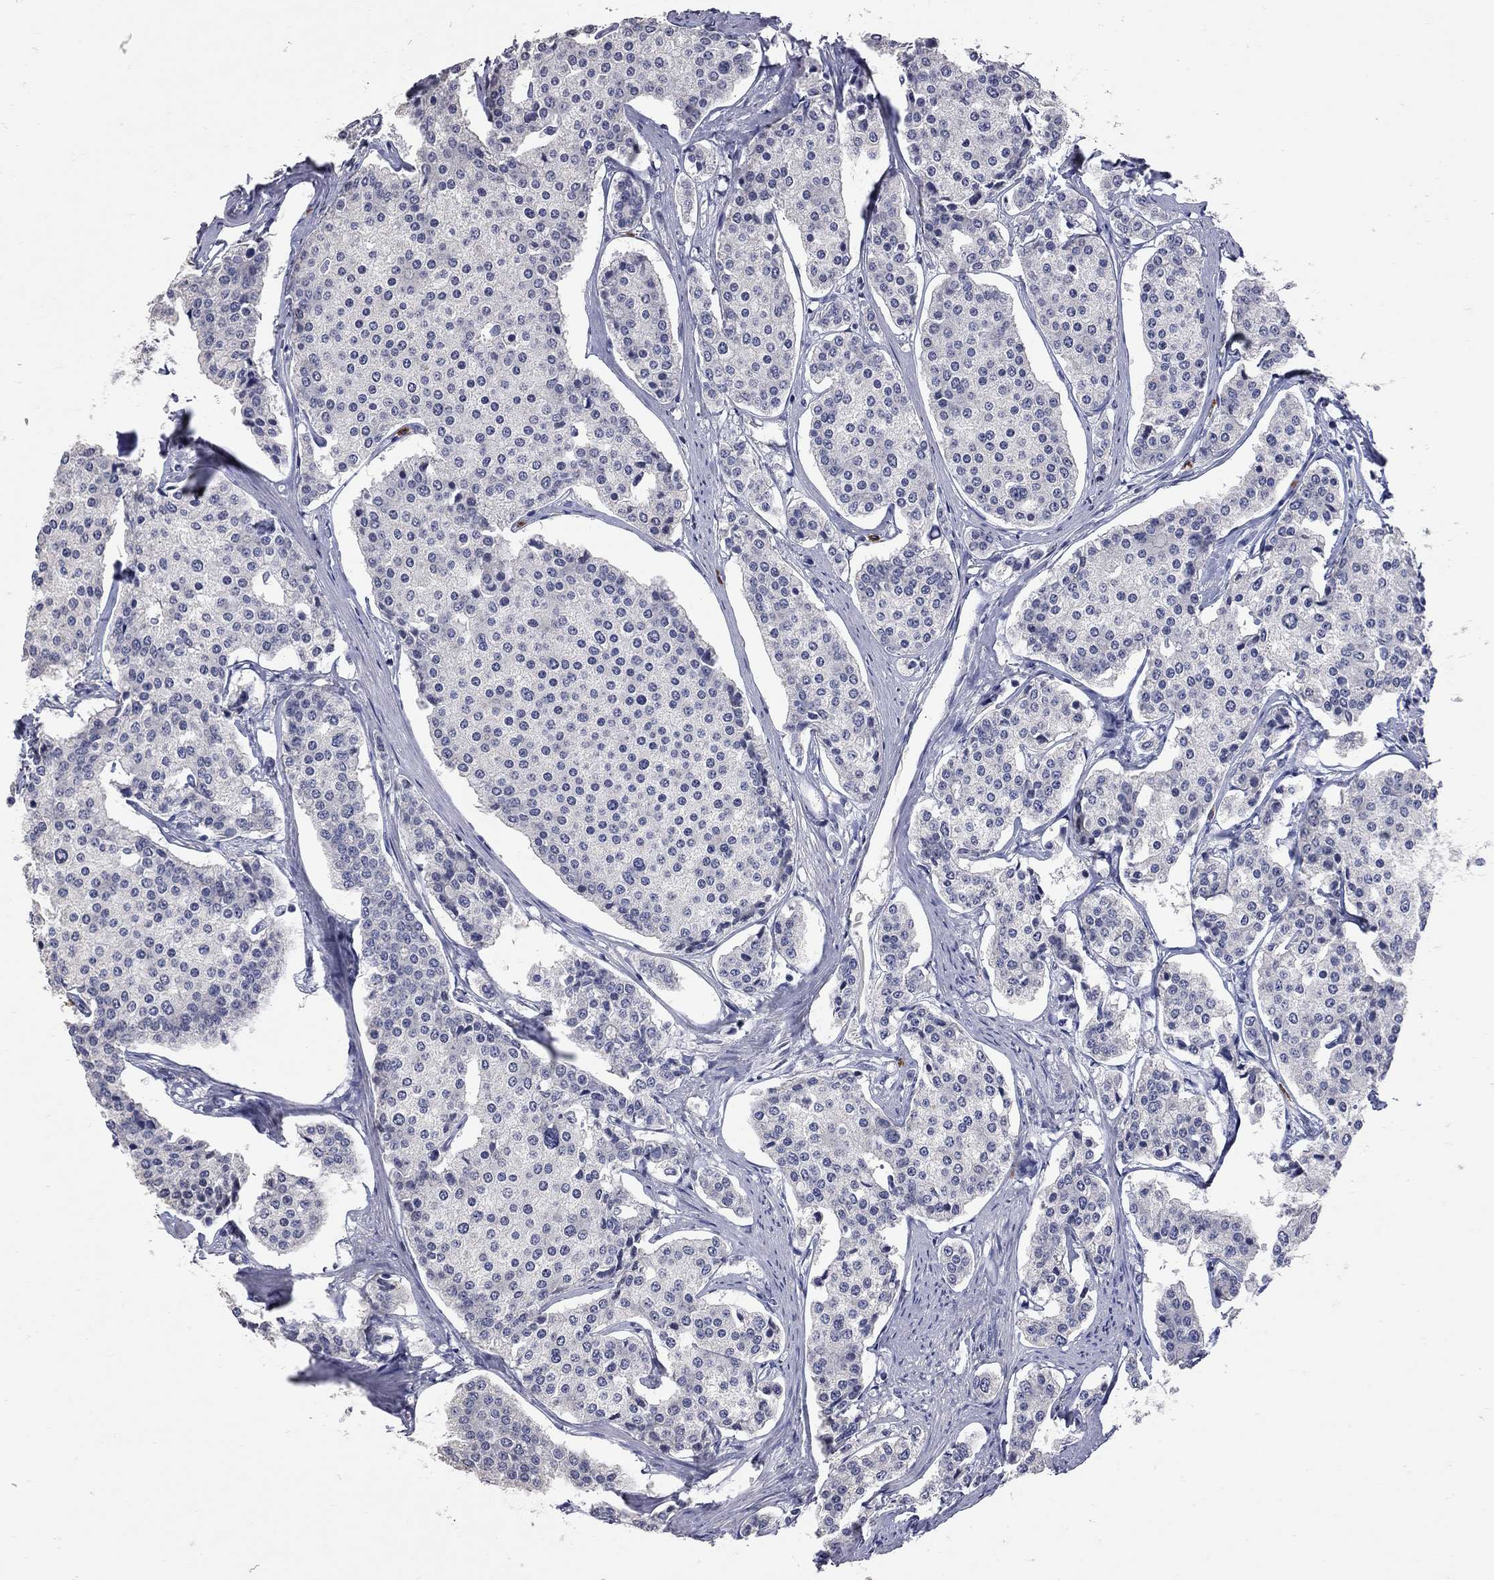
{"staining": {"intensity": "negative", "quantity": "none", "location": "none"}, "tissue": "carcinoid", "cell_type": "Tumor cells", "image_type": "cancer", "snomed": [{"axis": "morphology", "description": "Carcinoid, malignant, NOS"}, {"axis": "topography", "description": "Small intestine"}], "caption": "A histopathology image of carcinoid stained for a protein exhibits no brown staining in tumor cells. (DAB immunohistochemistry, high magnification).", "gene": "NOS2", "patient": {"sex": "female", "age": 65}}